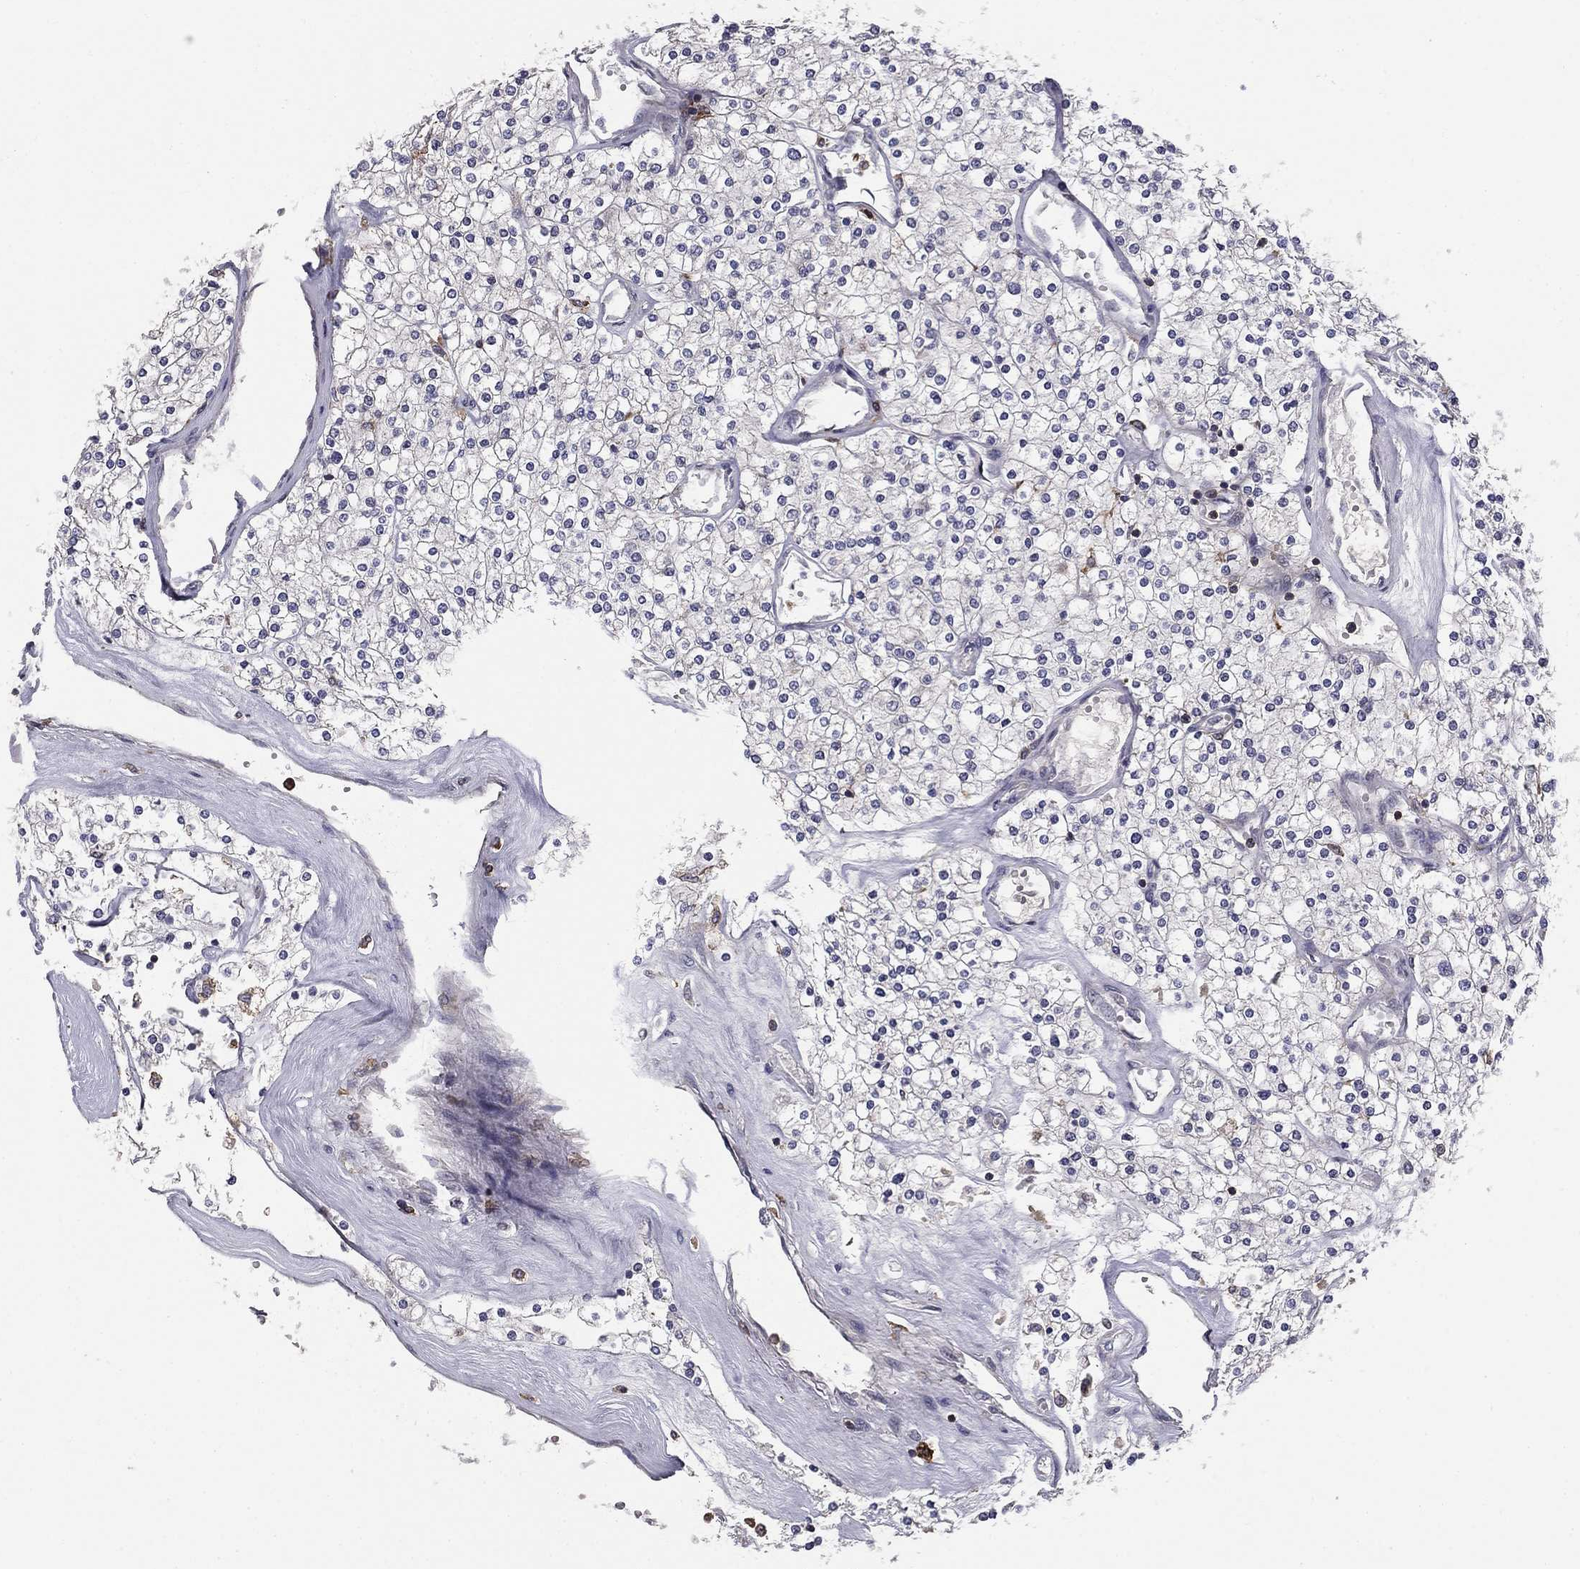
{"staining": {"intensity": "negative", "quantity": "none", "location": "none"}, "tissue": "renal cancer", "cell_type": "Tumor cells", "image_type": "cancer", "snomed": [{"axis": "morphology", "description": "Adenocarcinoma, NOS"}, {"axis": "topography", "description": "Kidney"}], "caption": "An immunohistochemistry (IHC) image of renal adenocarcinoma is shown. There is no staining in tumor cells of renal adenocarcinoma.", "gene": "PLCB2", "patient": {"sex": "male", "age": 80}}